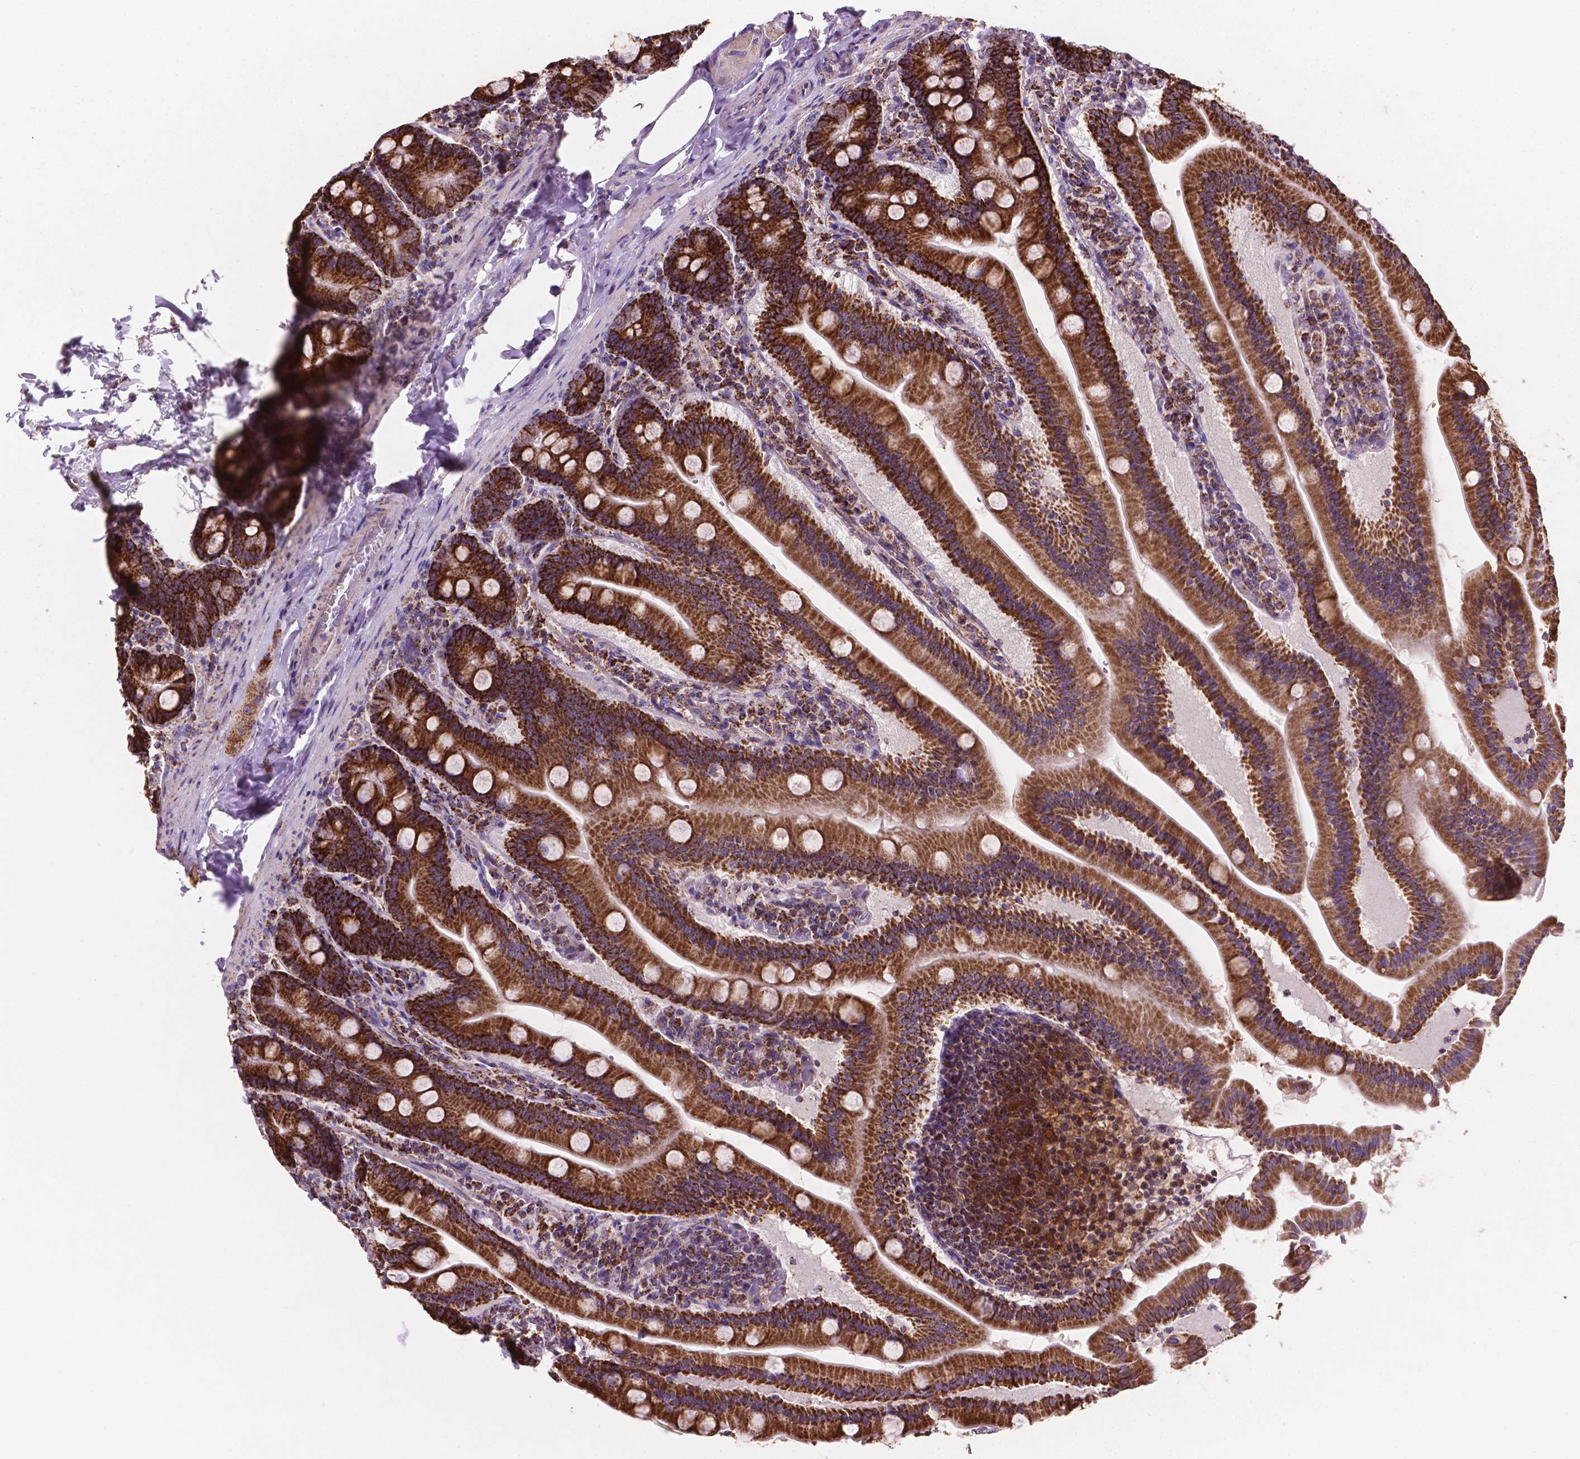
{"staining": {"intensity": "strong", "quantity": ">75%", "location": "cytoplasmic/membranous"}, "tissue": "small intestine", "cell_type": "Glandular cells", "image_type": "normal", "snomed": [{"axis": "morphology", "description": "Normal tissue, NOS"}, {"axis": "topography", "description": "Small intestine"}], "caption": "Immunohistochemical staining of normal human small intestine demonstrates high levels of strong cytoplasmic/membranous positivity in approximately >75% of glandular cells. (brown staining indicates protein expression, while blue staining denotes nuclei).", "gene": "HSPD1", "patient": {"sex": "male", "age": 37}}